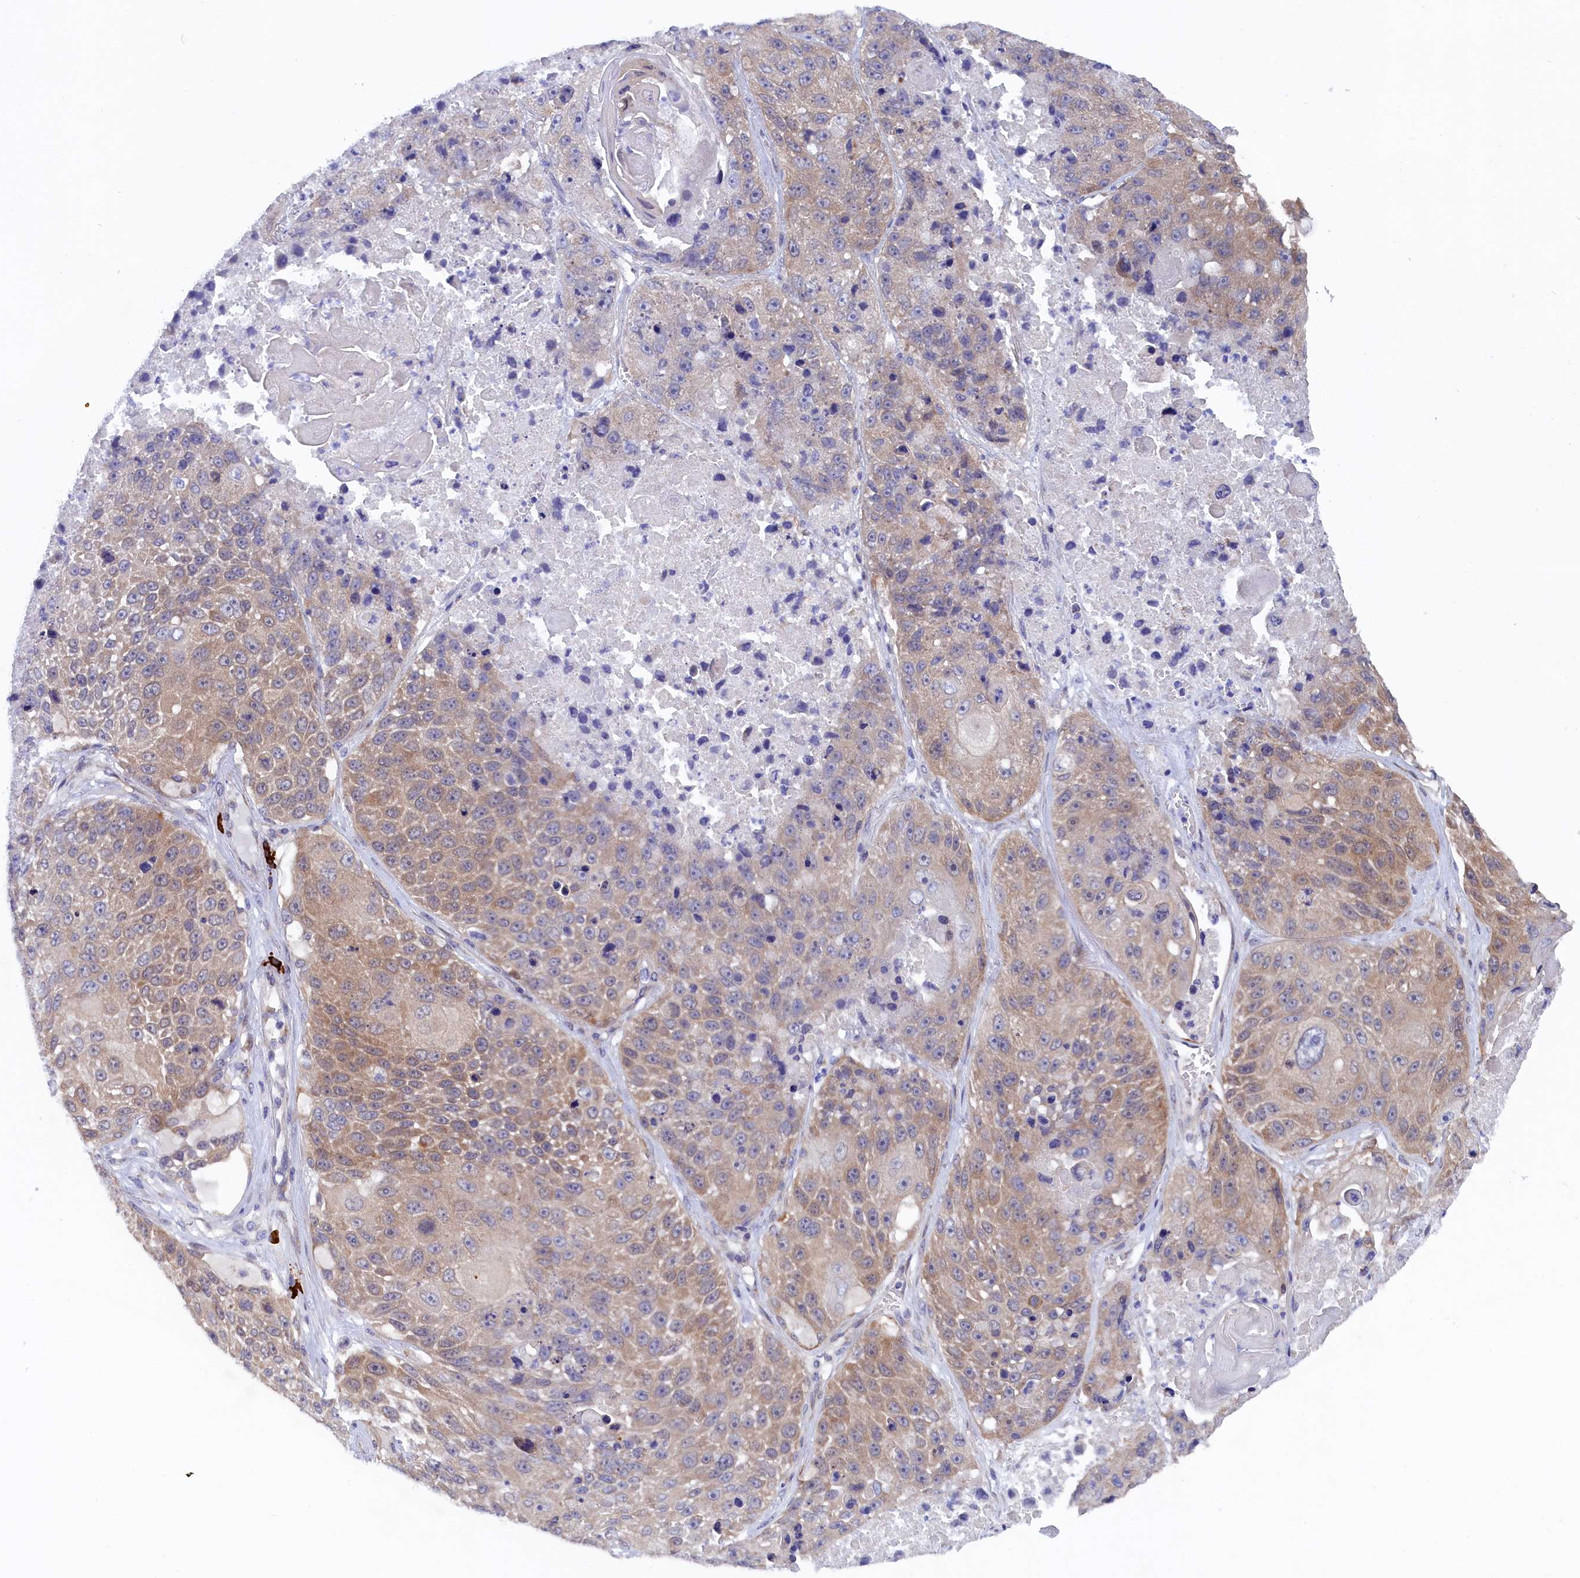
{"staining": {"intensity": "moderate", "quantity": ">75%", "location": "cytoplasmic/membranous"}, "tissue": "lung cancer", "cell_type": "Tumor cells", "image_type": "cancer", "snomed": [{"axis": "morphology", "description": "Squamous cell carcinoma, NOS"}, {"axis": "topography", "description": "Lung"}], "caption": "This is a histology image of immunohistochemistry staining of lung squamous cell carcinoma, which shows moderate staining in the cytoplasmic/membranous of tumor cells.", "gene": "JPT2", "patient": {"sex": "male", "age": 61}}